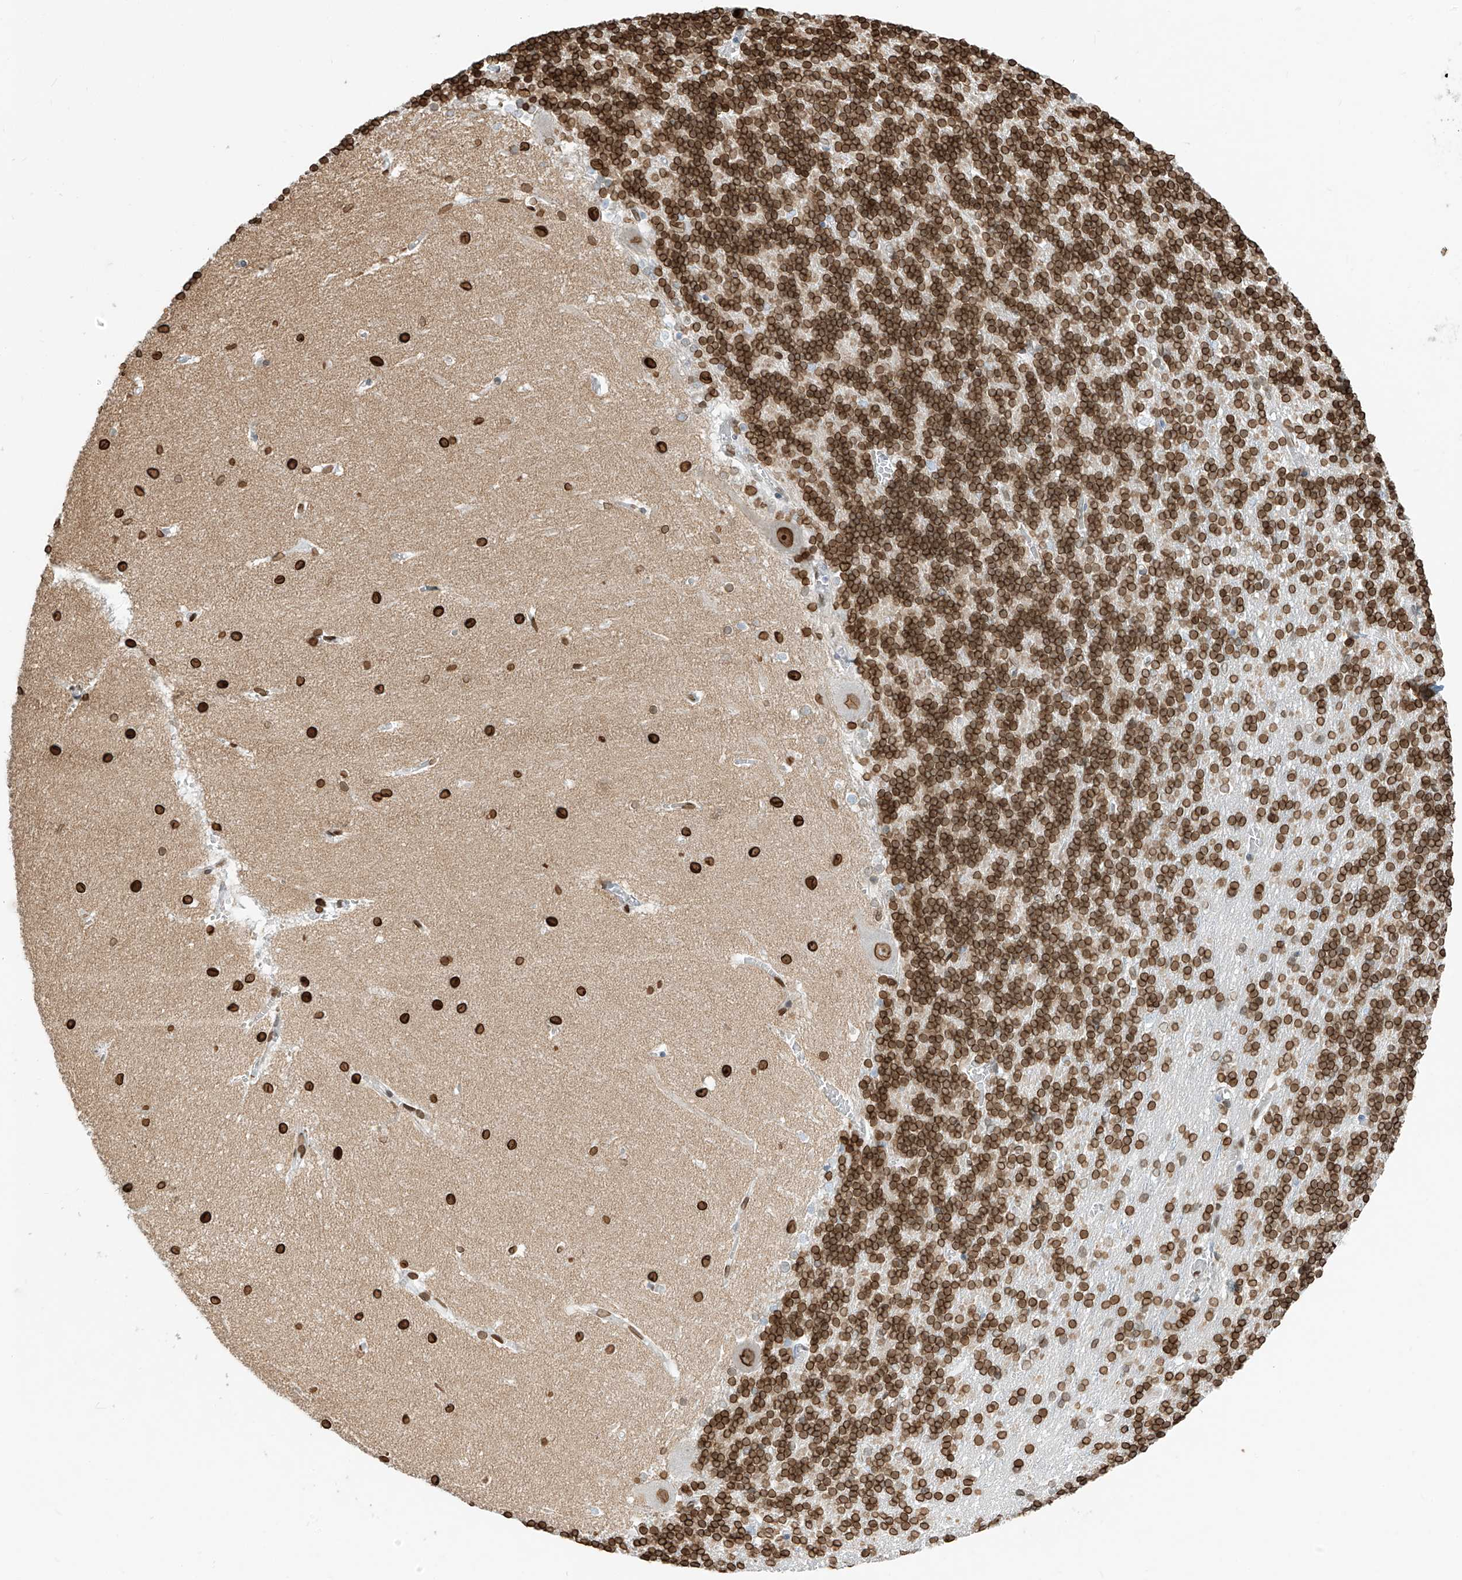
{"staining": {"intensity": "moderate", "quantity": "25%-75%", "location": "cytoplasmic/membranous,nuclear"}, "tissue": "cerebellum", "cell_type": "Cells in granular layer", "image_type": "normal", "snomed": [{"axis": "morphology", "description": "Normal tissue, NOS"}, {"axis": "topography", "description": "Cerebellum"}], "caption": "This is a photomicrograph of immunohistochemistry (IHC) staining of normal cerebellum, which shows moderate positivity in the cytoplasmic/membranous,nuclear of cells in granular layer.", "gene": "SAMD15", "patient": {"sex": "male", "age": 37}}